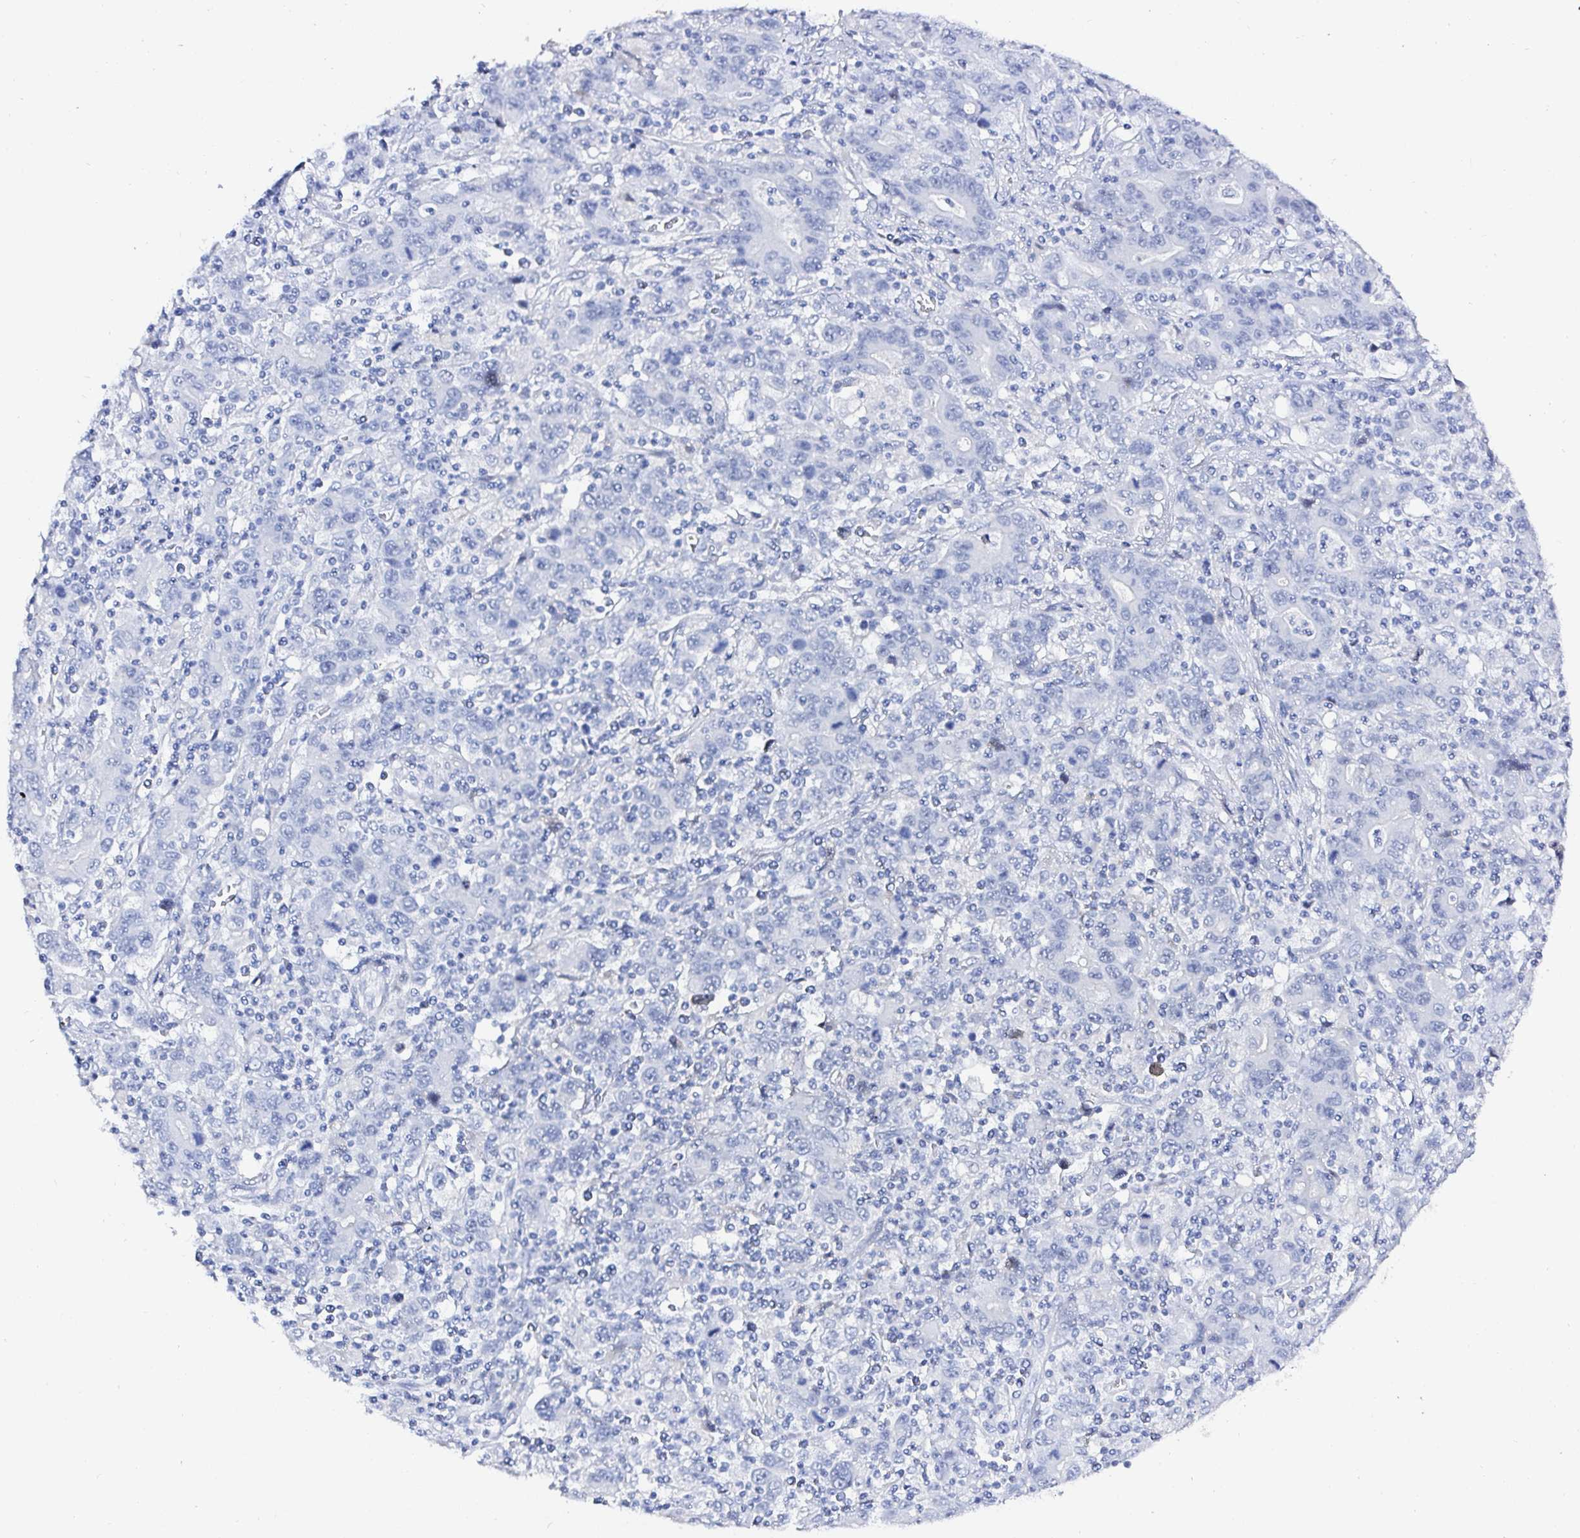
{"staining": {"intensity": "negative", "quantity": "none", "location": "none"}, "tissue": "stomach cancer", "cell_type": "Tumor cells", "image_type": "cancer", "snomed": [{"axis": "morphology", "description": "Adenocarcinoma, NOS"}, {"axis": "topography", "description": "Stomach, upper"}], "caption": "Adenocarcinoma (stomach) stained for a protein using immunohistochemistry (IHC) shows no staining tumor cells.", "gene": "OR10K1", "patient": {"sex": "male", "age": 69}}